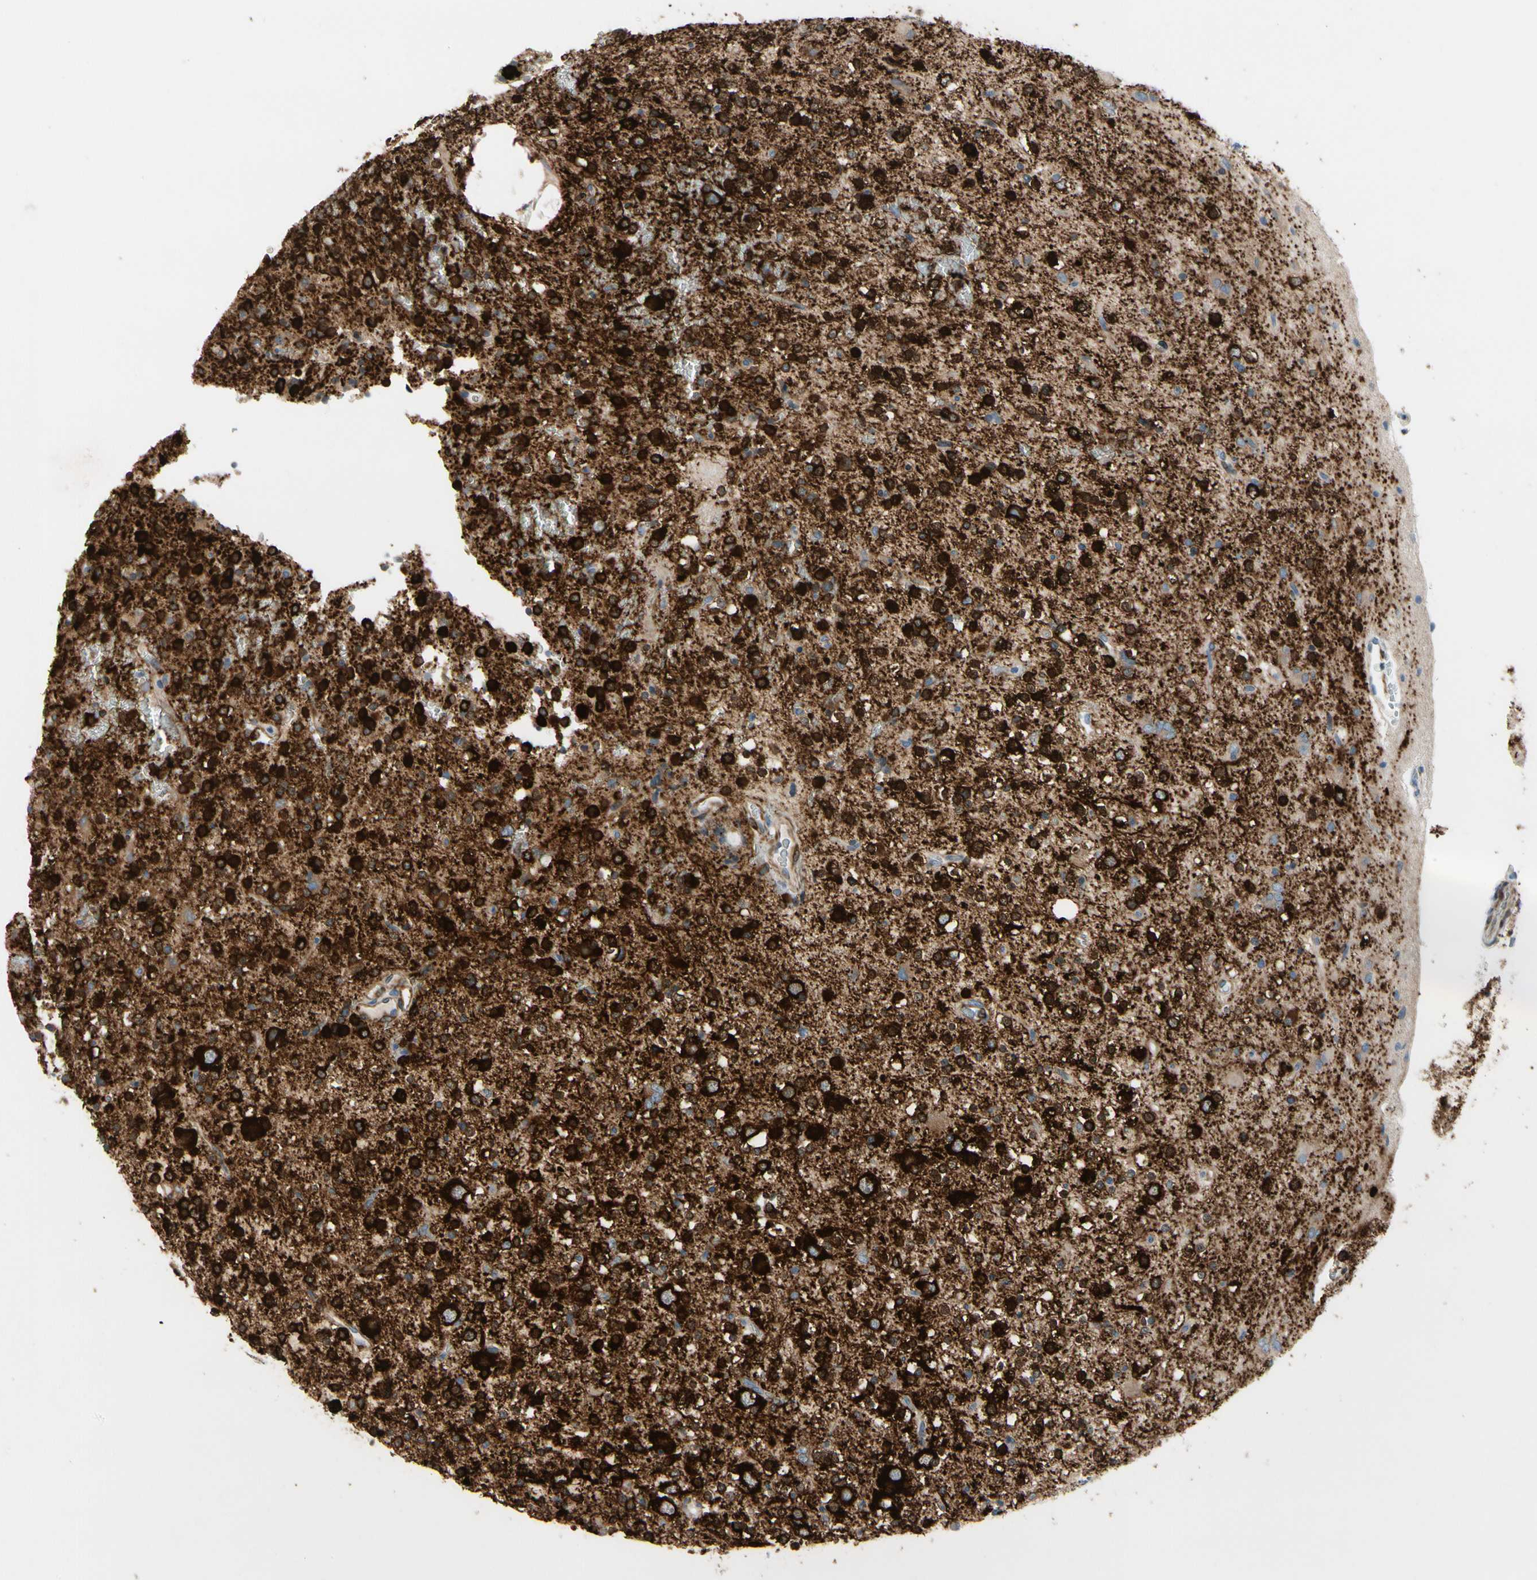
{"staining": {"intensity": "strong", "quantity": ">75%", "location": "cytoplasmic/membranous"}, "tissue": "glioma", "cell_type": "Tumor cells", "image_type": "cancer", "snomed": [{"axis": "morphology", "description": "Glioma, malignant, High grade"}, {"axis": "topography", "description": "Brain"}], "caption": "IHC of human malignant high-grade glioma demonstrates high levels of strong cytoplasmic/membranous positivity in about >75% of tumor cells.", "gene": "MAP2", "patient": {"sex": "male", "age": 47}}